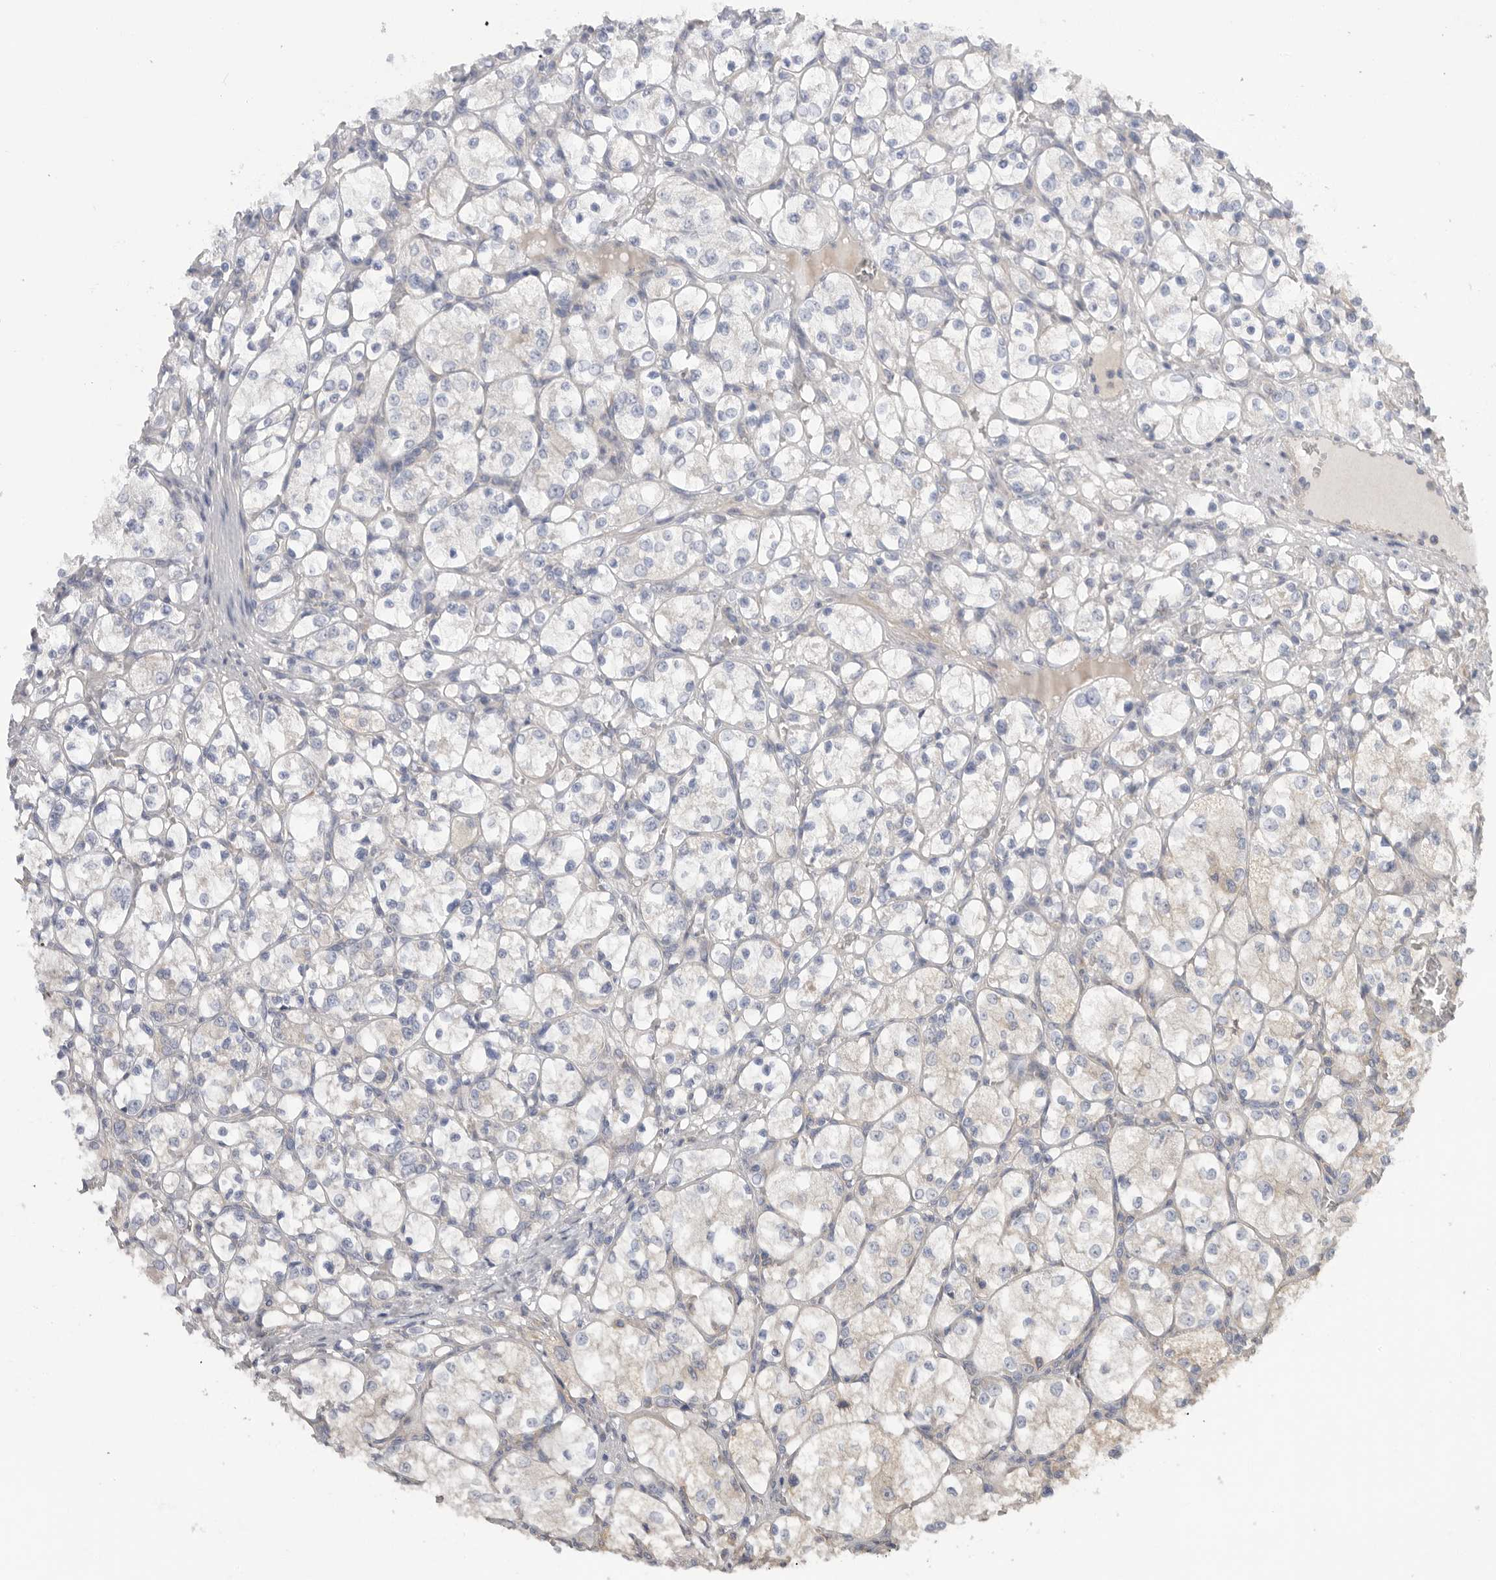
{"staining": {"intensity": "negative", "quantity": "none", "location": "none"}, "tissue": "renal cancer", "cell_type": "Tumor cells", "image_type": "cancer", "snomed": [{"axis": "morphology", "description": "Adenocarcinoma, NOS"}, {"axis": "topography", "description": "Kidney"}], "caption": "An image of renal adenocarcinoma stained for a protein exhibits no brown staining in tumor cells.", "gene": "MTFR1L", "patient": {"sex": "female", "age": 69}}